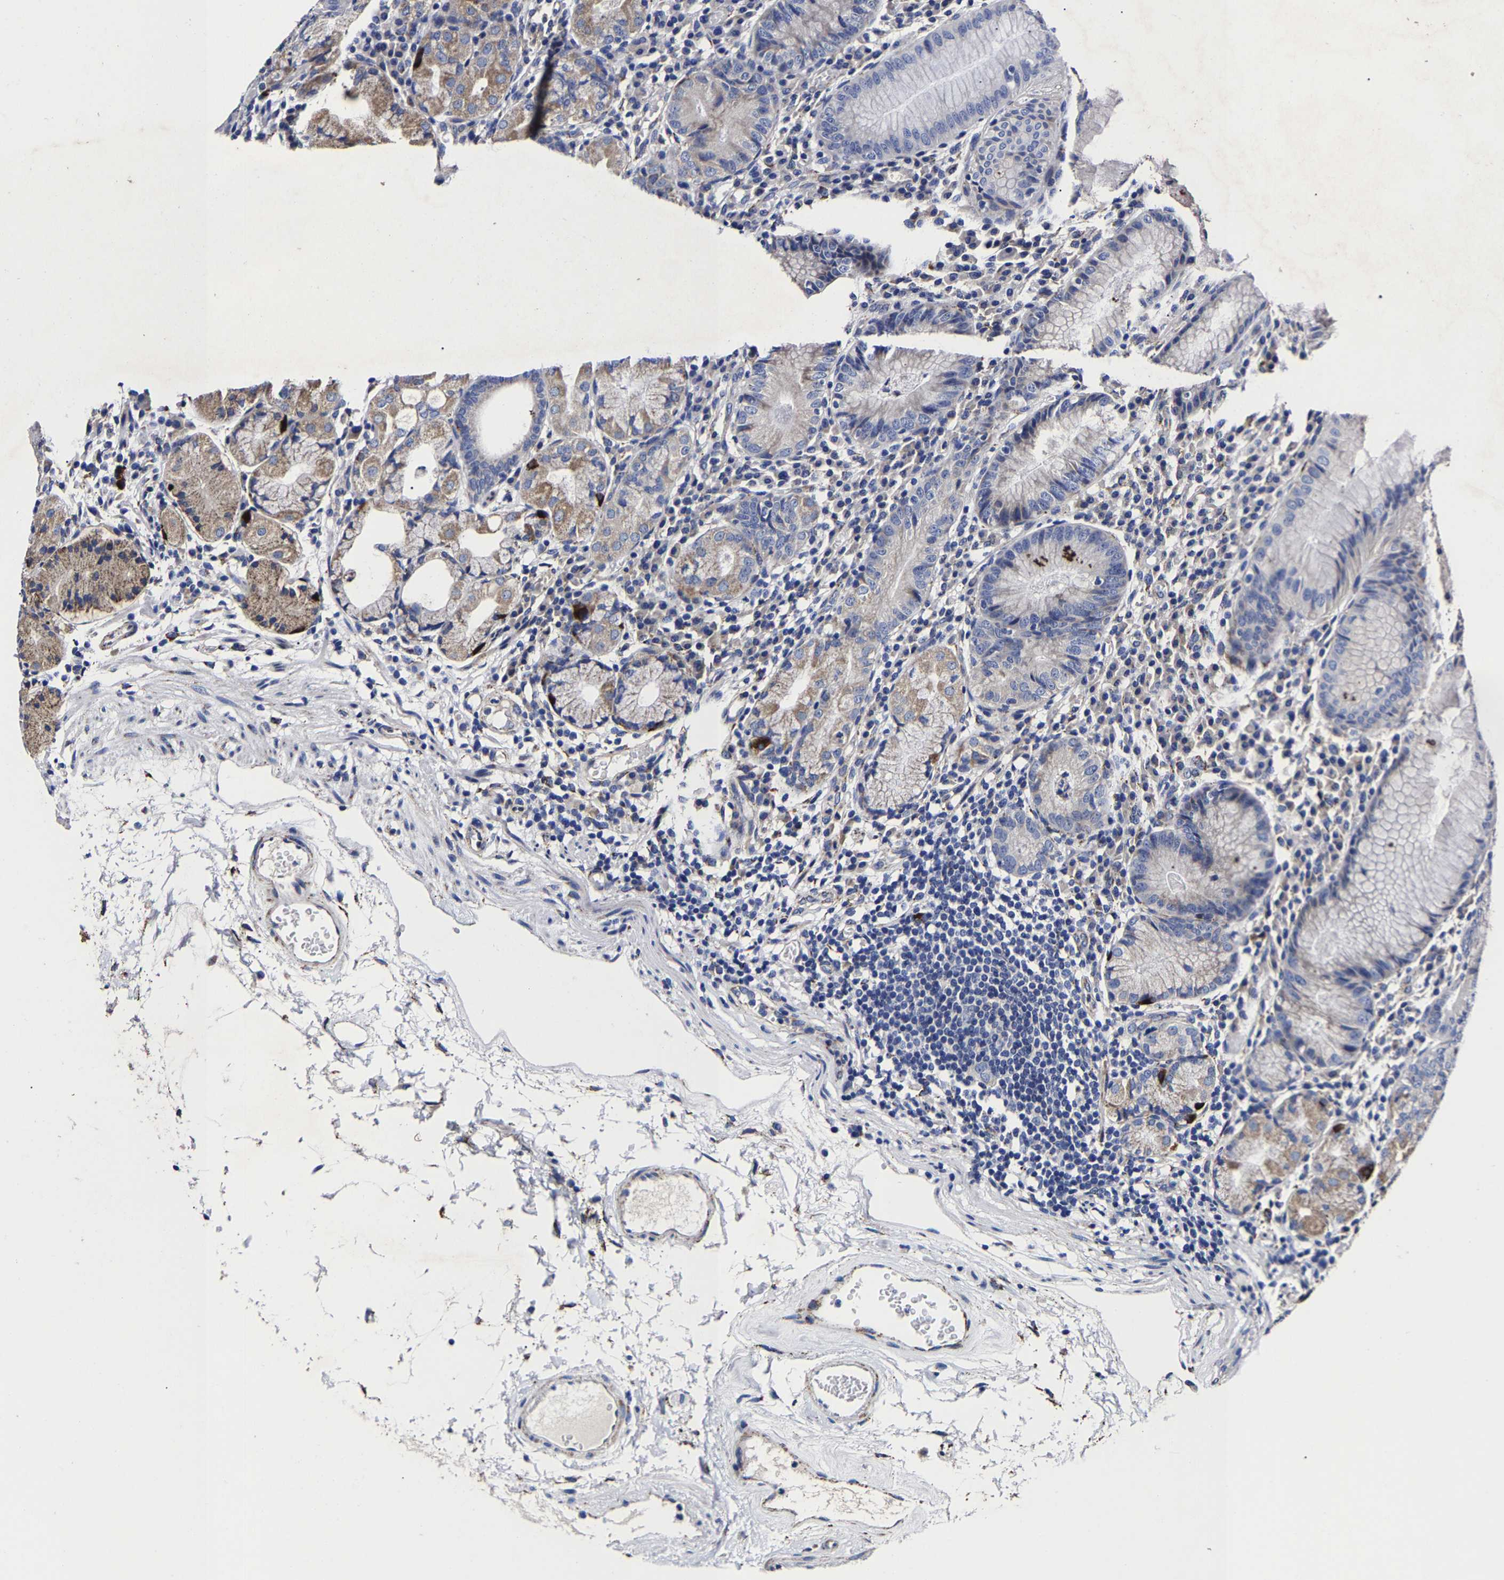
{"staining": {"intensity": "moderate", "quantity": "25%-75%", "location": "cytoplasmic/membranous"}, "tissue": "stomach", "cell_type": "Glandular cells", "image_type": "normal", "snomed": [{"axis": "morphology", "description": "Normal tissue, NOS"}, {"axis": "topography", "description": "Stomach"}, {"axis": "topography", "description": "Stomach, lower"}], "caption": "Normal stomach displays moderate cytoplasmic/membranous expression in about 25%-75% of glandular cells.", "gene": "AASS", "patient": {"sex": "female", "age": 75}}